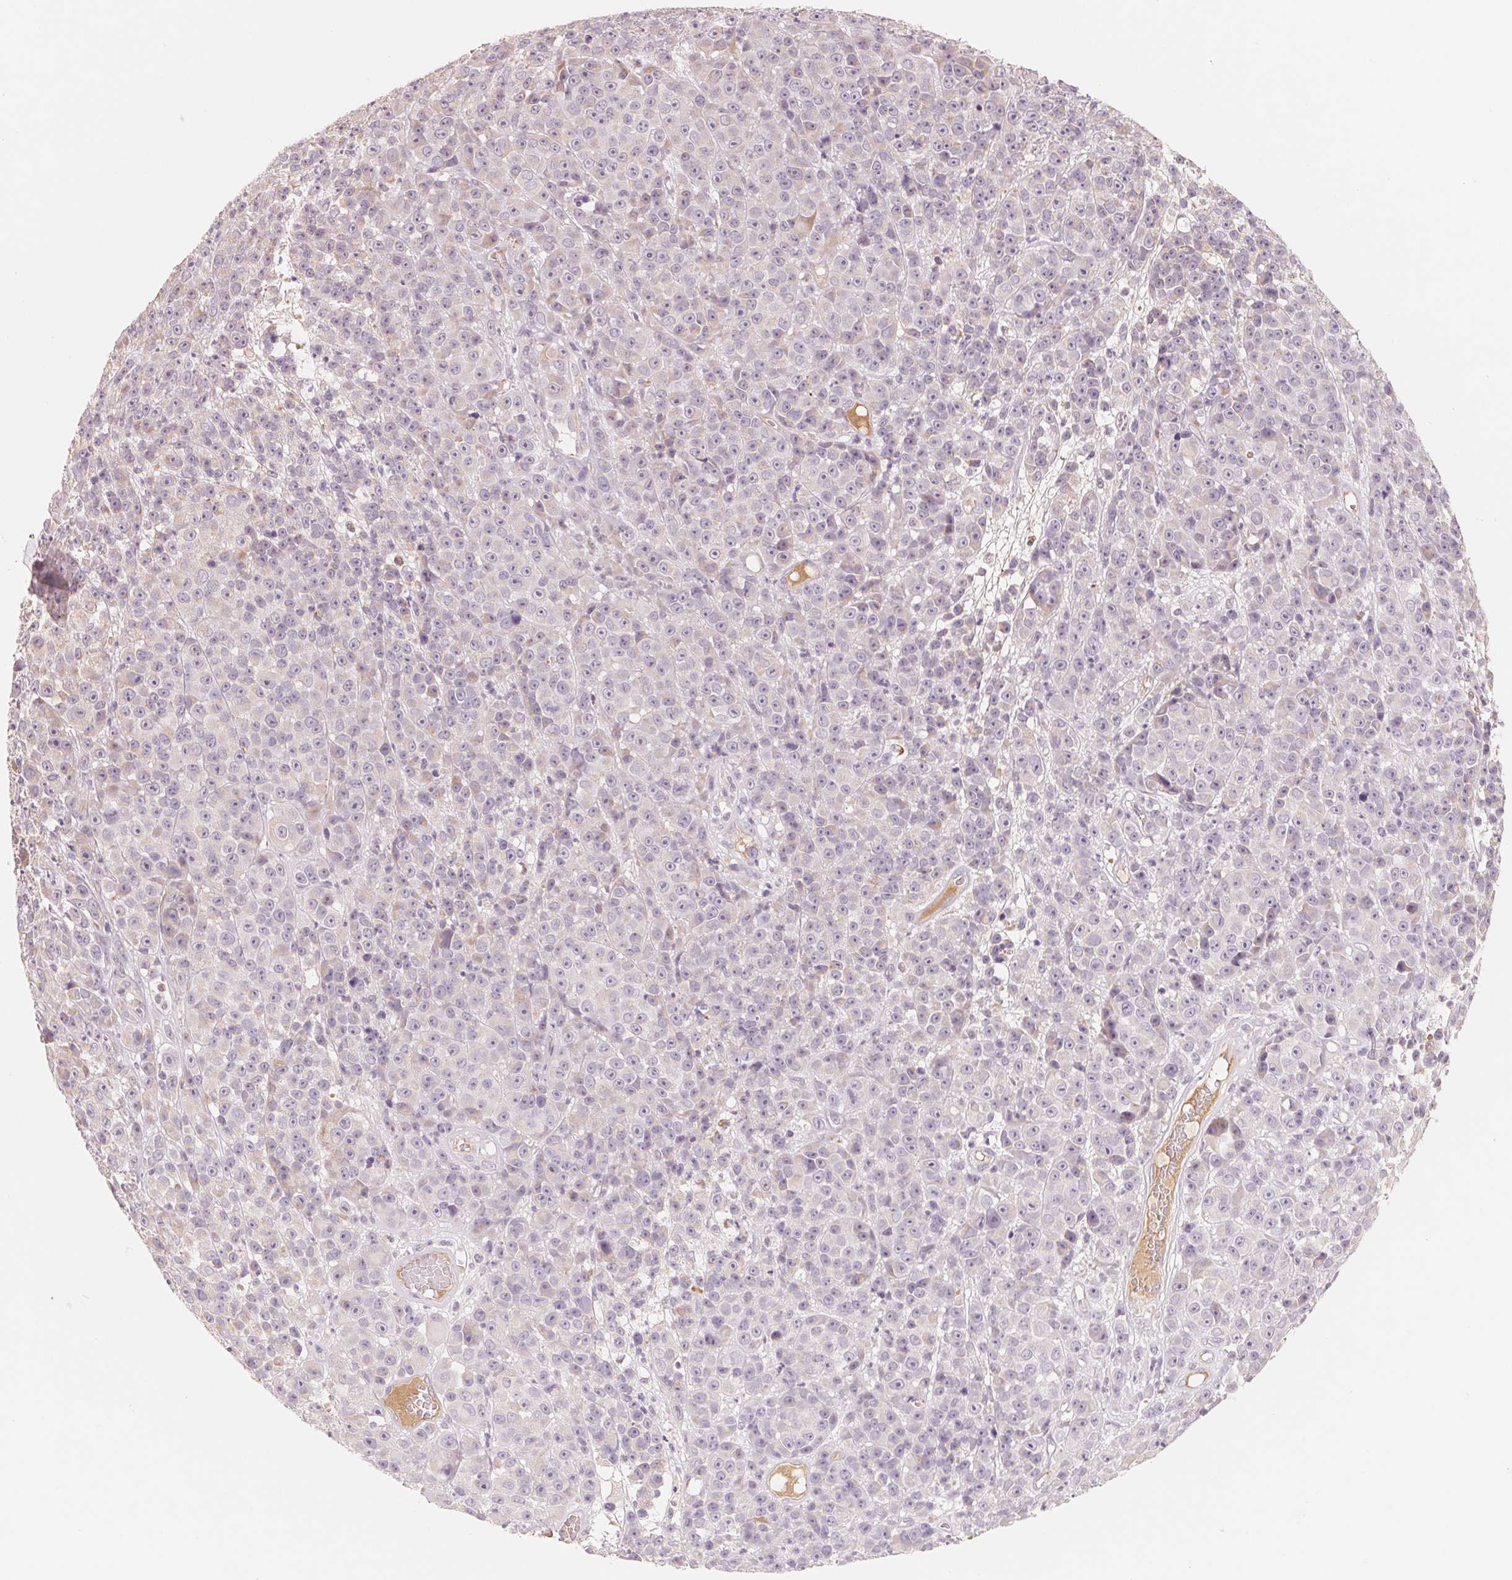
{"staining": {"intensity": "negative", "quantity": "none", "location": "none"}, "tissue": "melanoma", "cell_type": "Tumor cells", "image_type": "cancer", "snomed": [{"axis": "morphology", "description": "Malignant melanoma, NOS"}, {"axis": "topography", "description": "Skin"}, {"axis": "topography", "description": "Skin of back"}], "caption": "Immunohistochemistry of human malignant melanoma exhibits no positivity in tumor cells.", "gene": "CFHR2", "patient": {"sex": "male", "age": 91}}